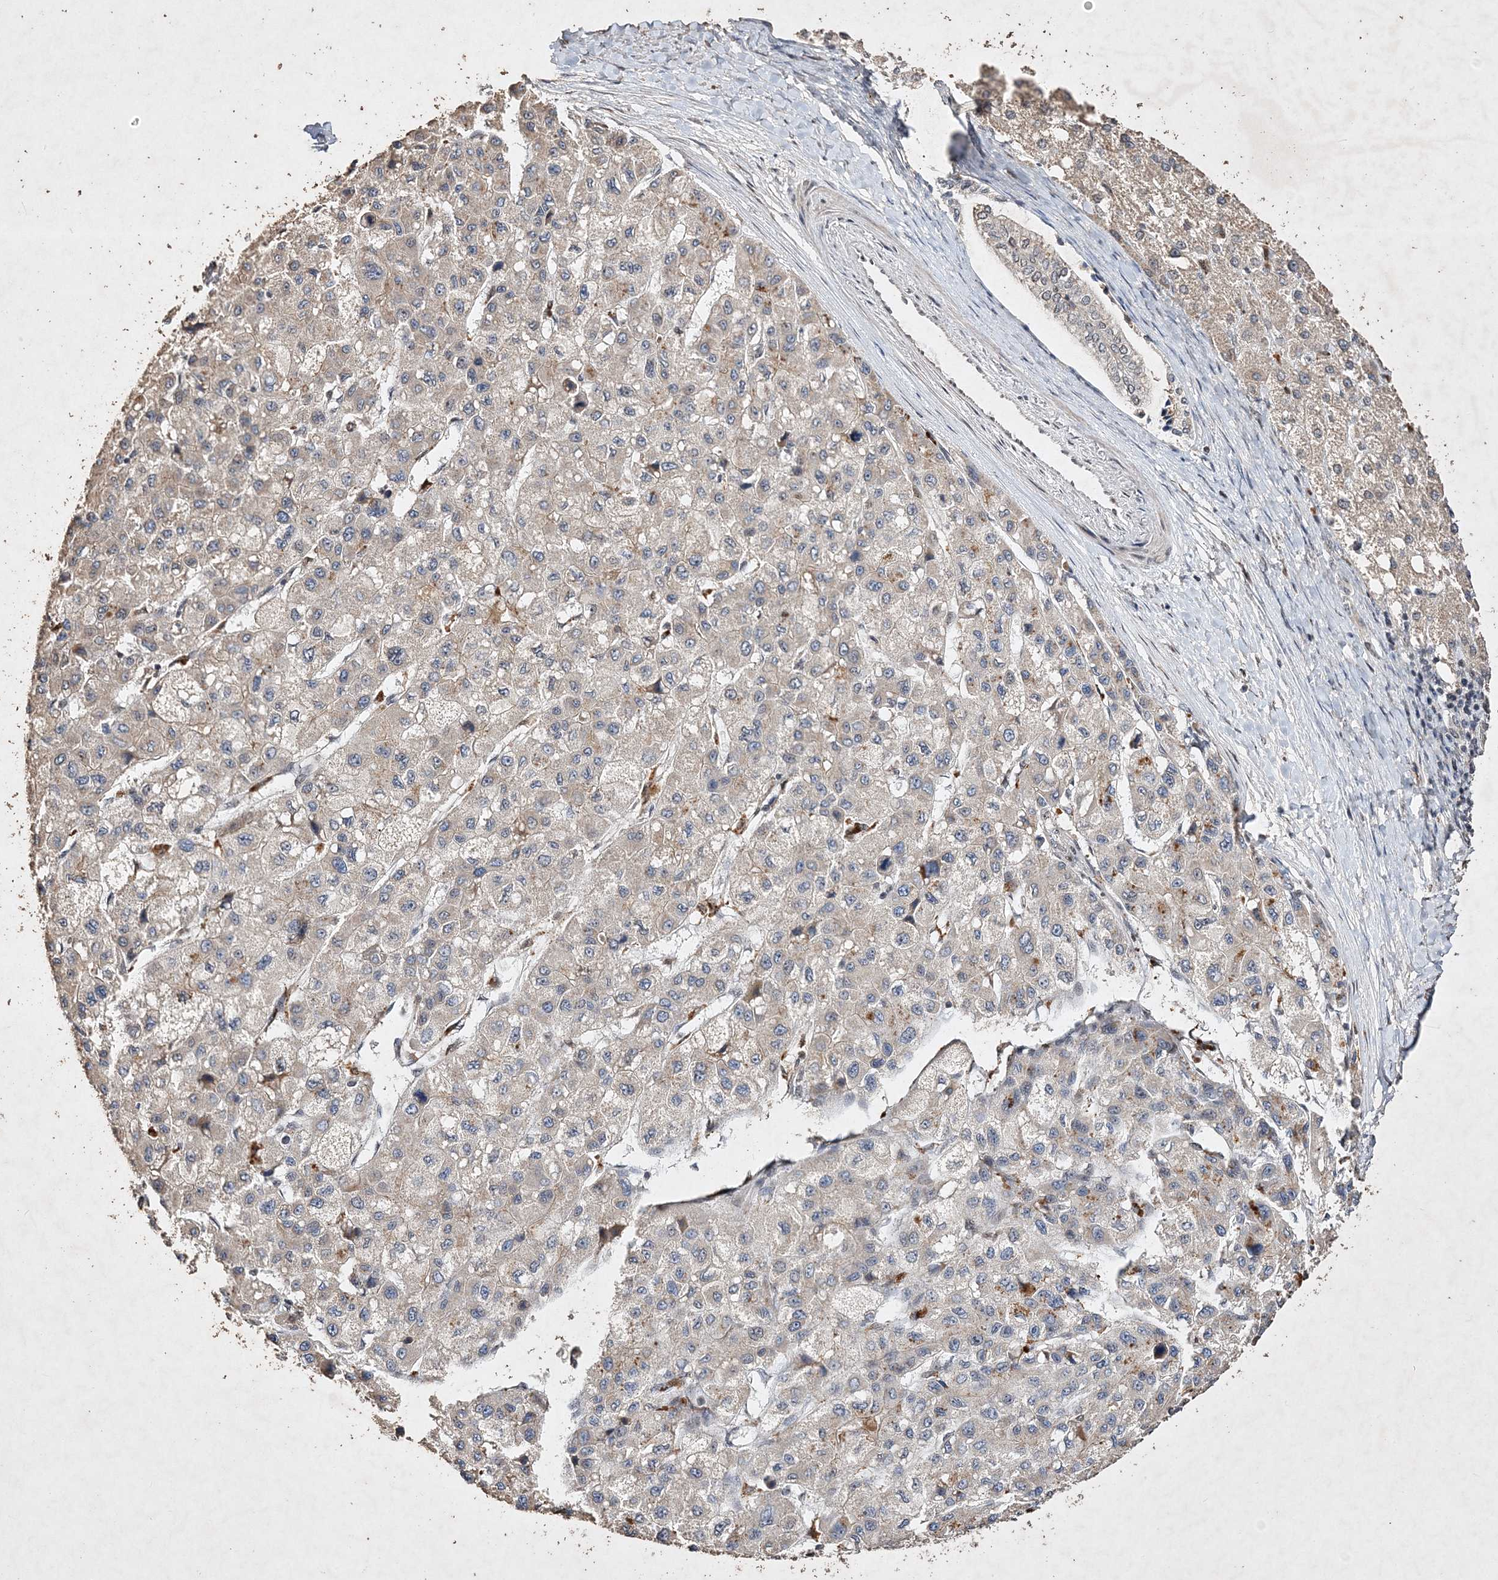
{"staining": {"intensity": "negative", "quantity": "none", "location": "none"}, "tissue": "liver cancer", "cell_type": "Tumor cells", "image_type": "cancer", "snomed": [{"axis": "morphology", "description": "Carcinoma, Hepatocellular, NOS"}, {"axis": "topography", "description": "Liver"}], "caption": "DAB immunohistochemical staining of human liver cancer shows no significant staining in tumor cells.", "gene": "C3orf38", "patient": {"sex": "male", "age": 80}}